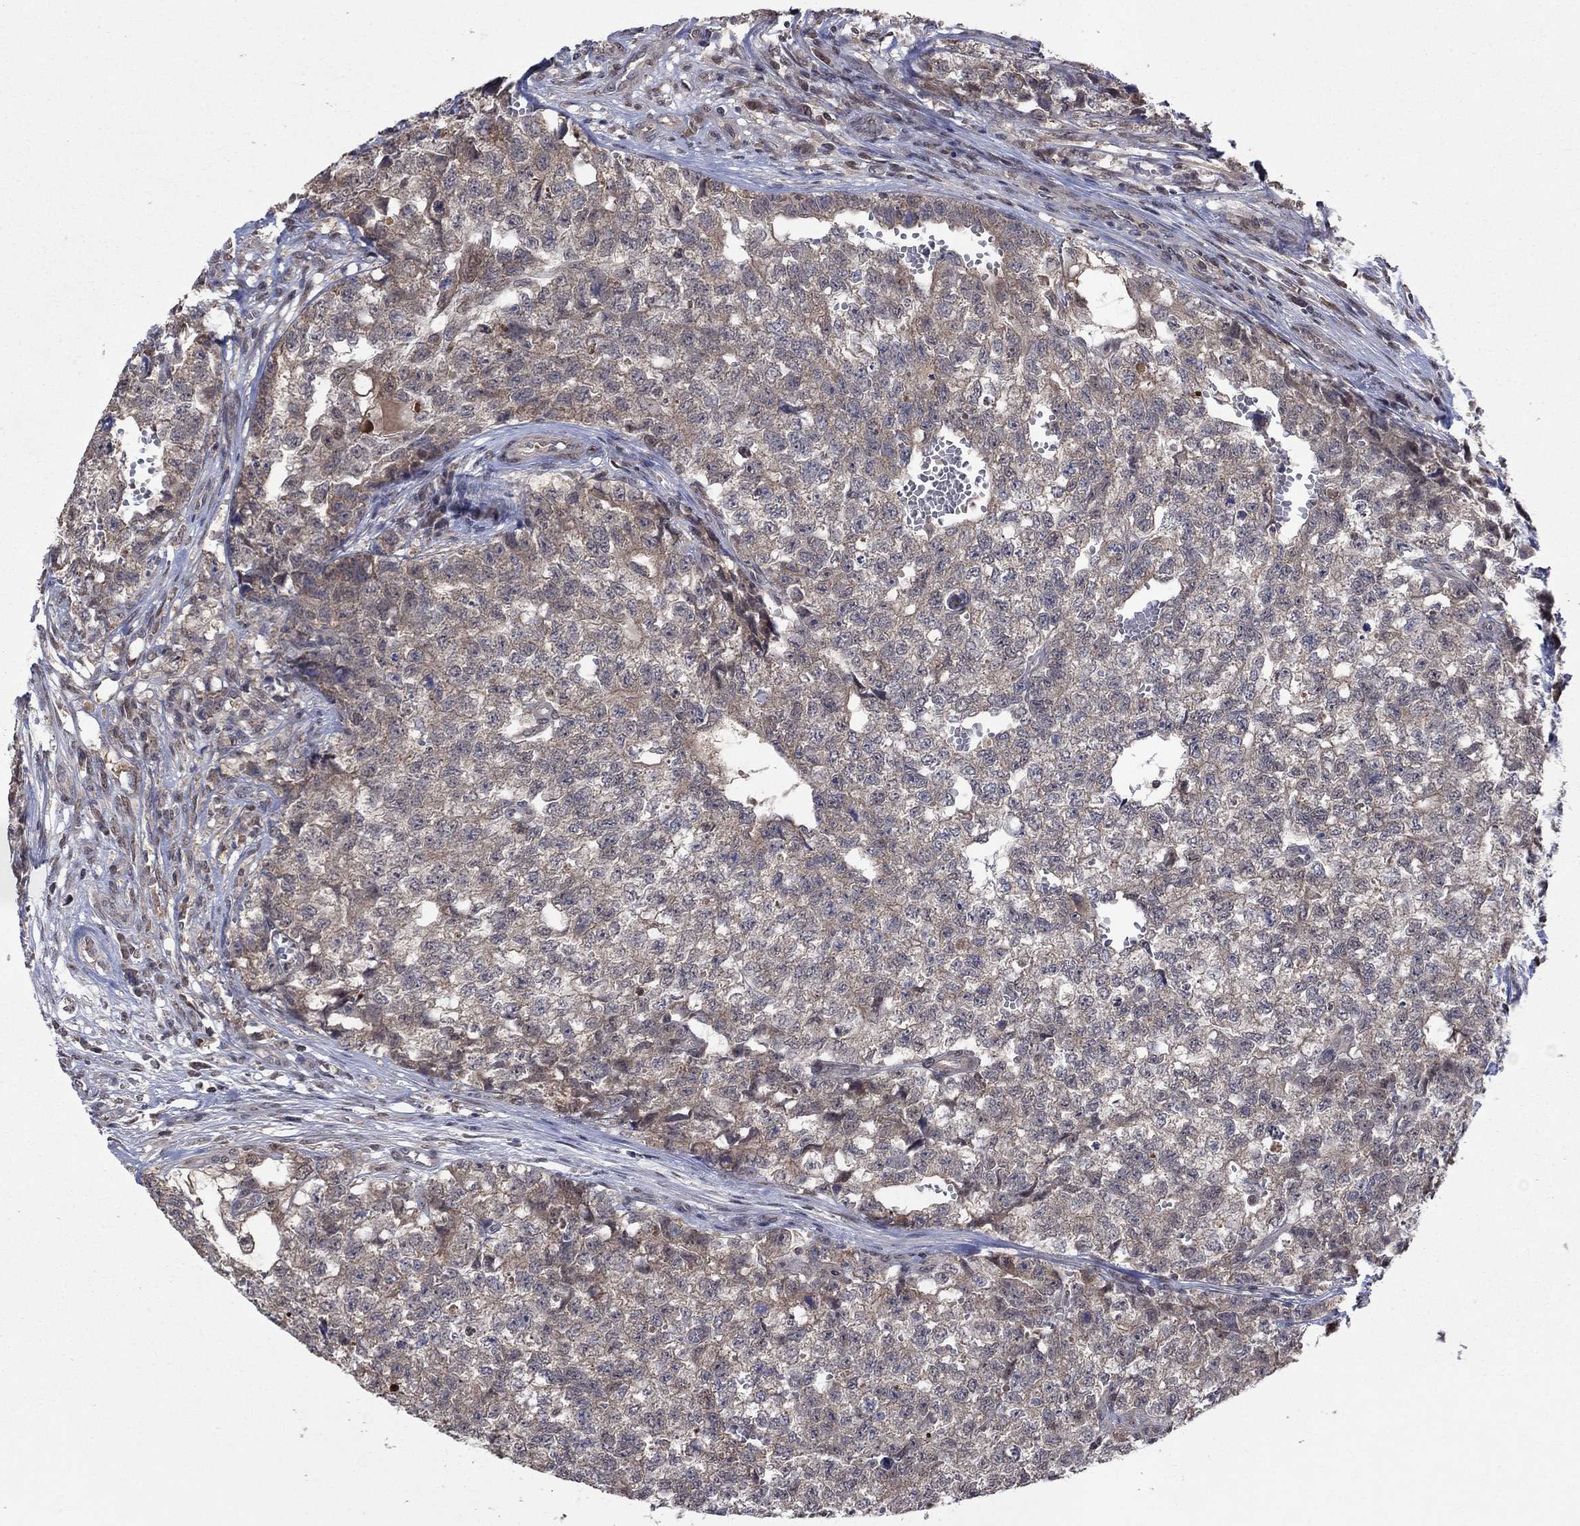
{"staining": {"intensity": "weak", "quantity": "<25%", "location": "cytoplasmic/membranous"}, "tissue": "testis cancer", "cell_type": "Tumor cells", "image_type": "cancer", "snomed": [{"axis": "morphology", "description": "Seminoma, NOS"}, {"axis": "morphology", "description": "Carcinoma, Embryonal, NOS"}, {"axis": "topography", "description": "Testis"}], "caption": "Tumor cells show no significant staining in seminoma (testis).", "gene": "IAH1", "patient": {"sex": "male", "age": 22}}